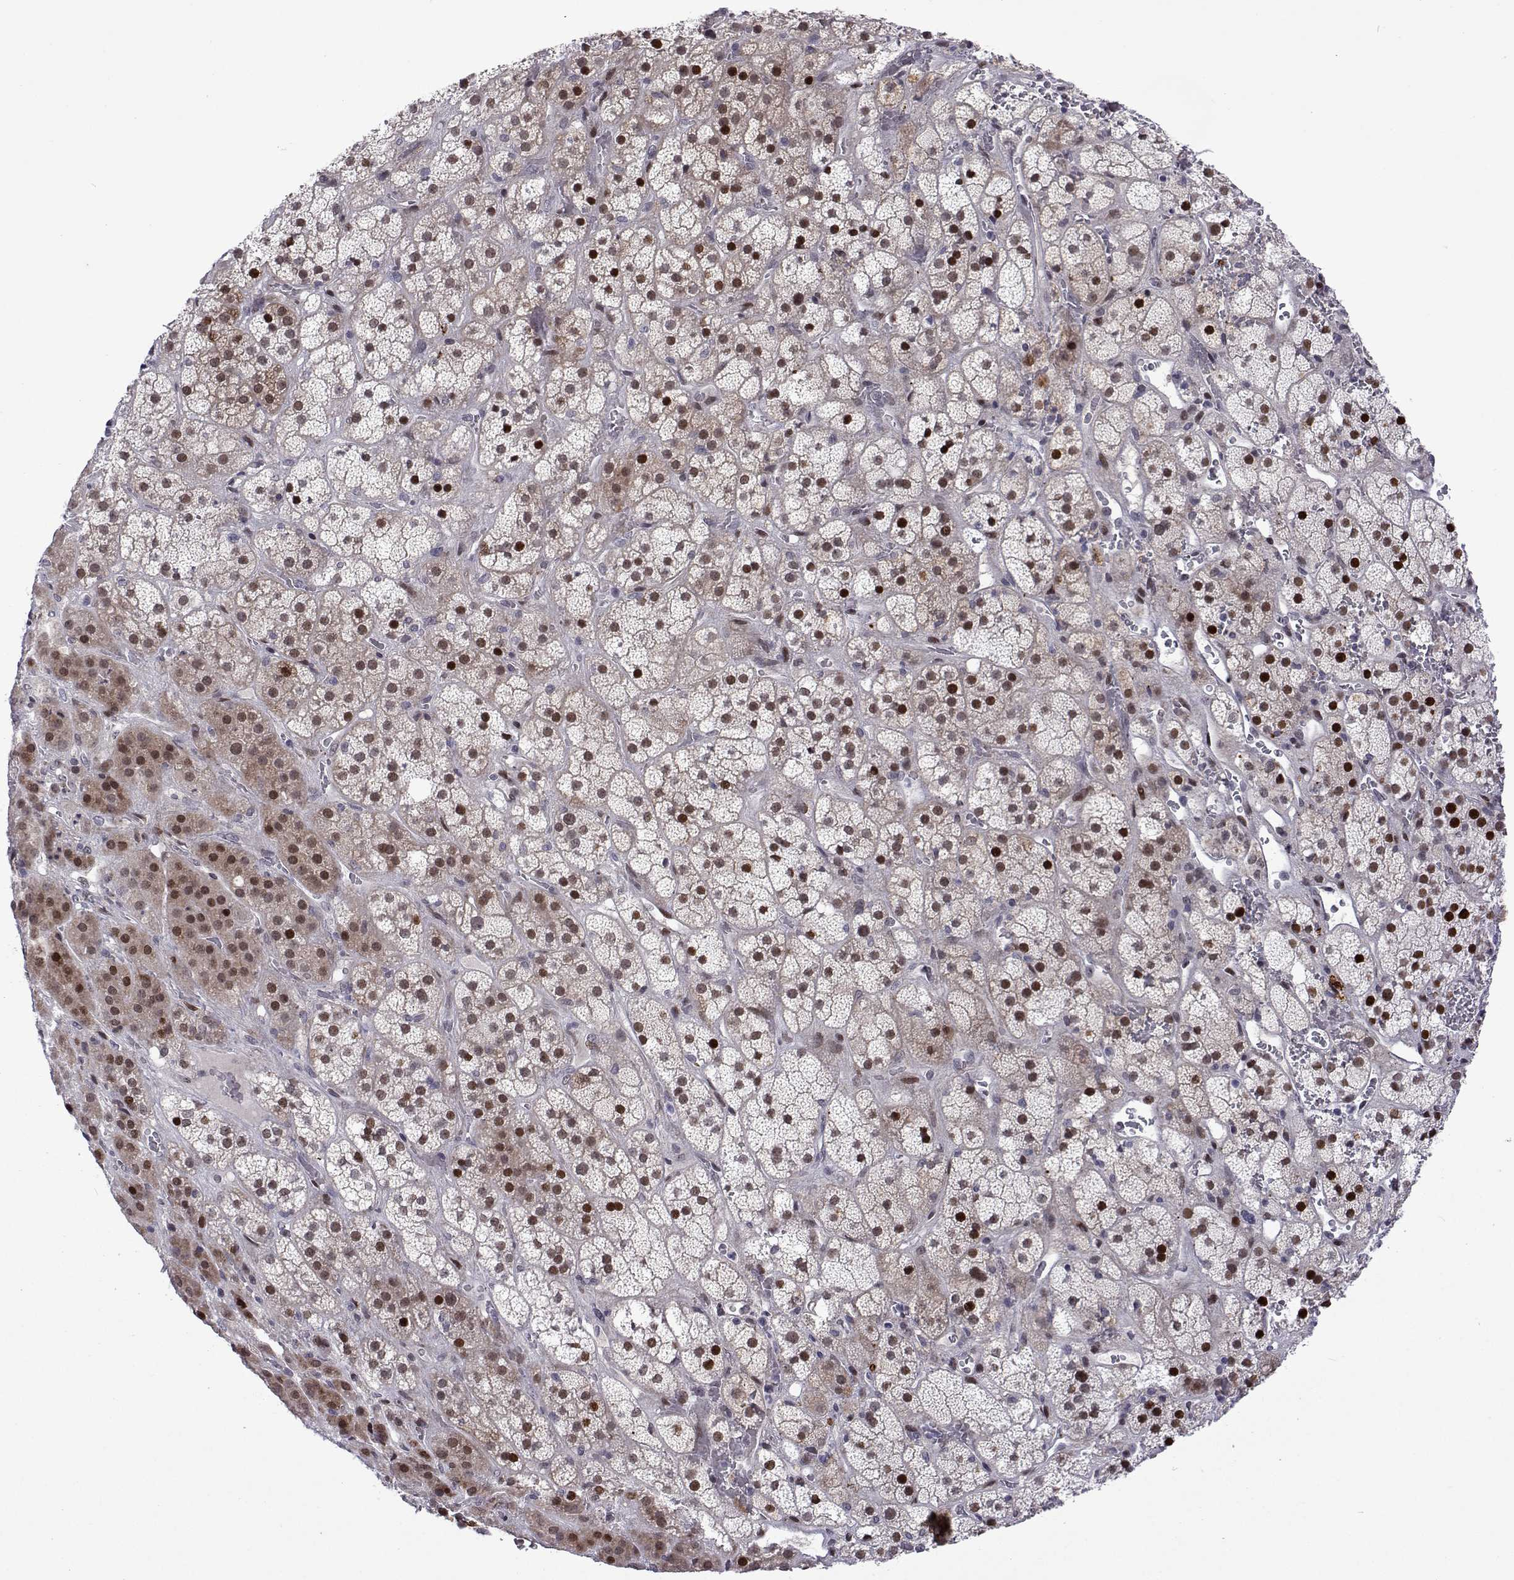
{"staining": {"intensity": "moderate", "quantity": "25%-75%", "location": "nuclear"}, "tissue": "adrenal gland", "cell_type": "Glandular cells", "image_type": "normal", "snomed": [{"axis": "morphology", "description": "Normal tissue, NOS"}, {"axis": "topography", "description": "Adrenal gland"}], "caption": "Adrenal gland stained with a brown dye displays moderate nuclear positive staining in about 25%-75% of glandular cells.", "gene": "EFCAB3", "patient": {"sex": "male", "age": 57}}